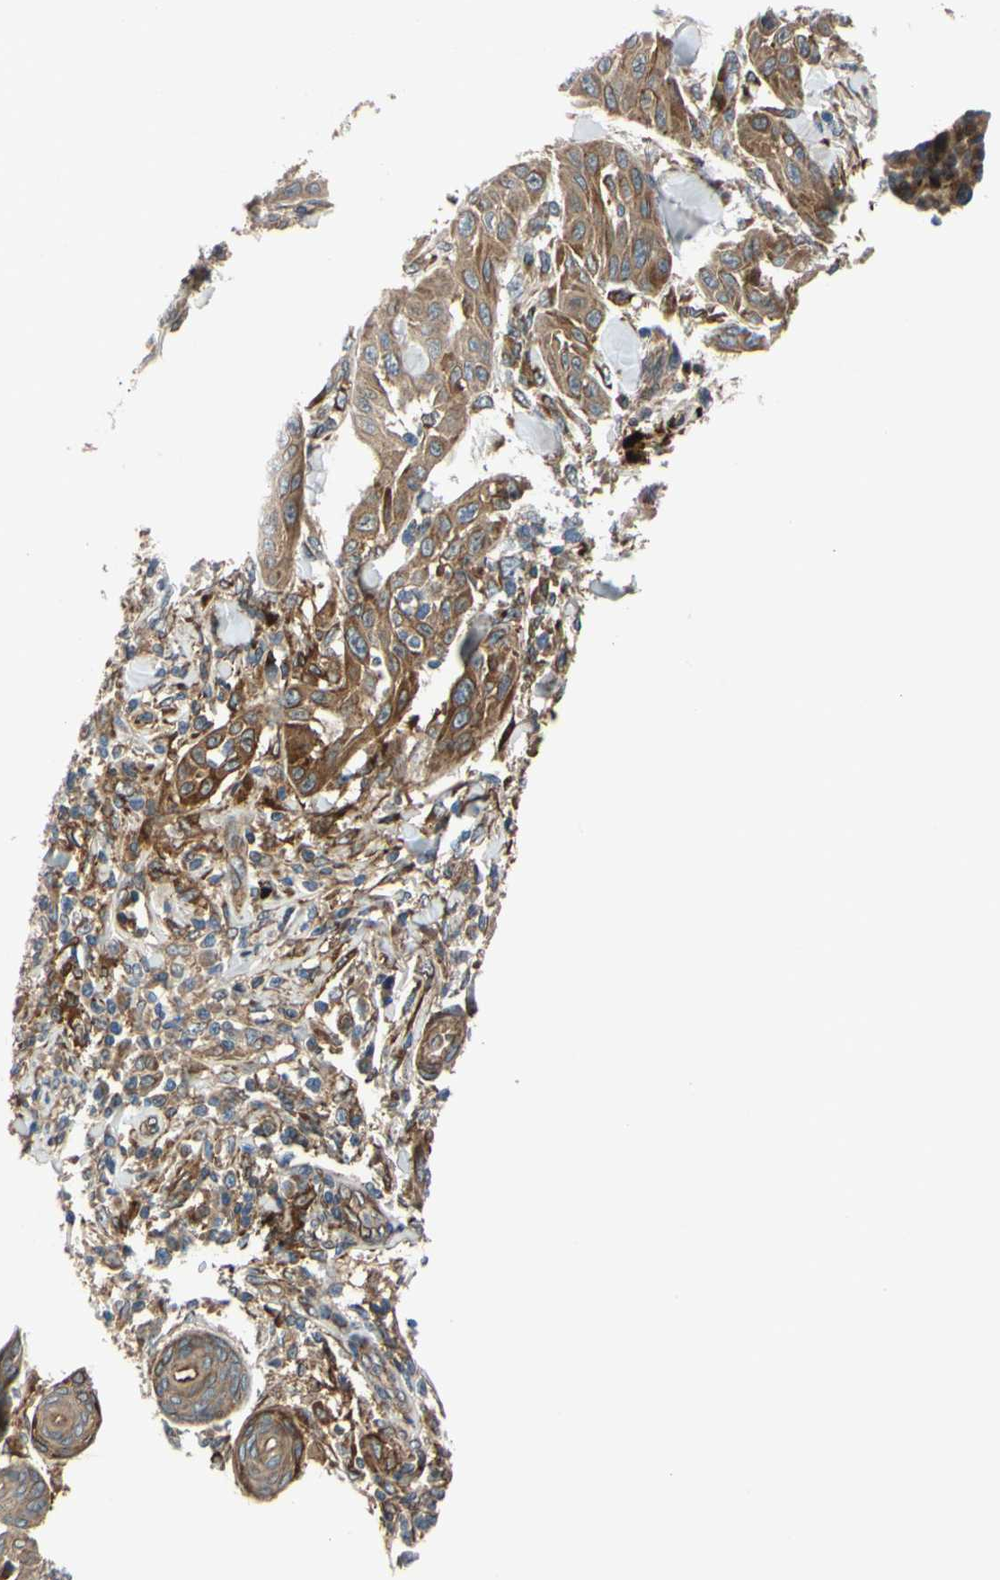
{"staining": {"intensity": "moderate", "quantity": ">75%", "location": "cytoplasmic/membranous"}, "tissue": "skin cancer", "cell_type": "Tumor cells", "image_type": "cancer", "snomed": [{"axis": "morphology", "description": "Squamous cell carcinoma, NOS"}, {"axis": "topography", "description": "Skin"}], "caption": "Approximately >75% of tumor cells in human skin cancer demonstrate moderate cytoplasmic/membranous protein expression as visualized by brown immunohistochemical staining.", "gene": "SPTLC1", "patient": {"sex": "male", "age": 24}}